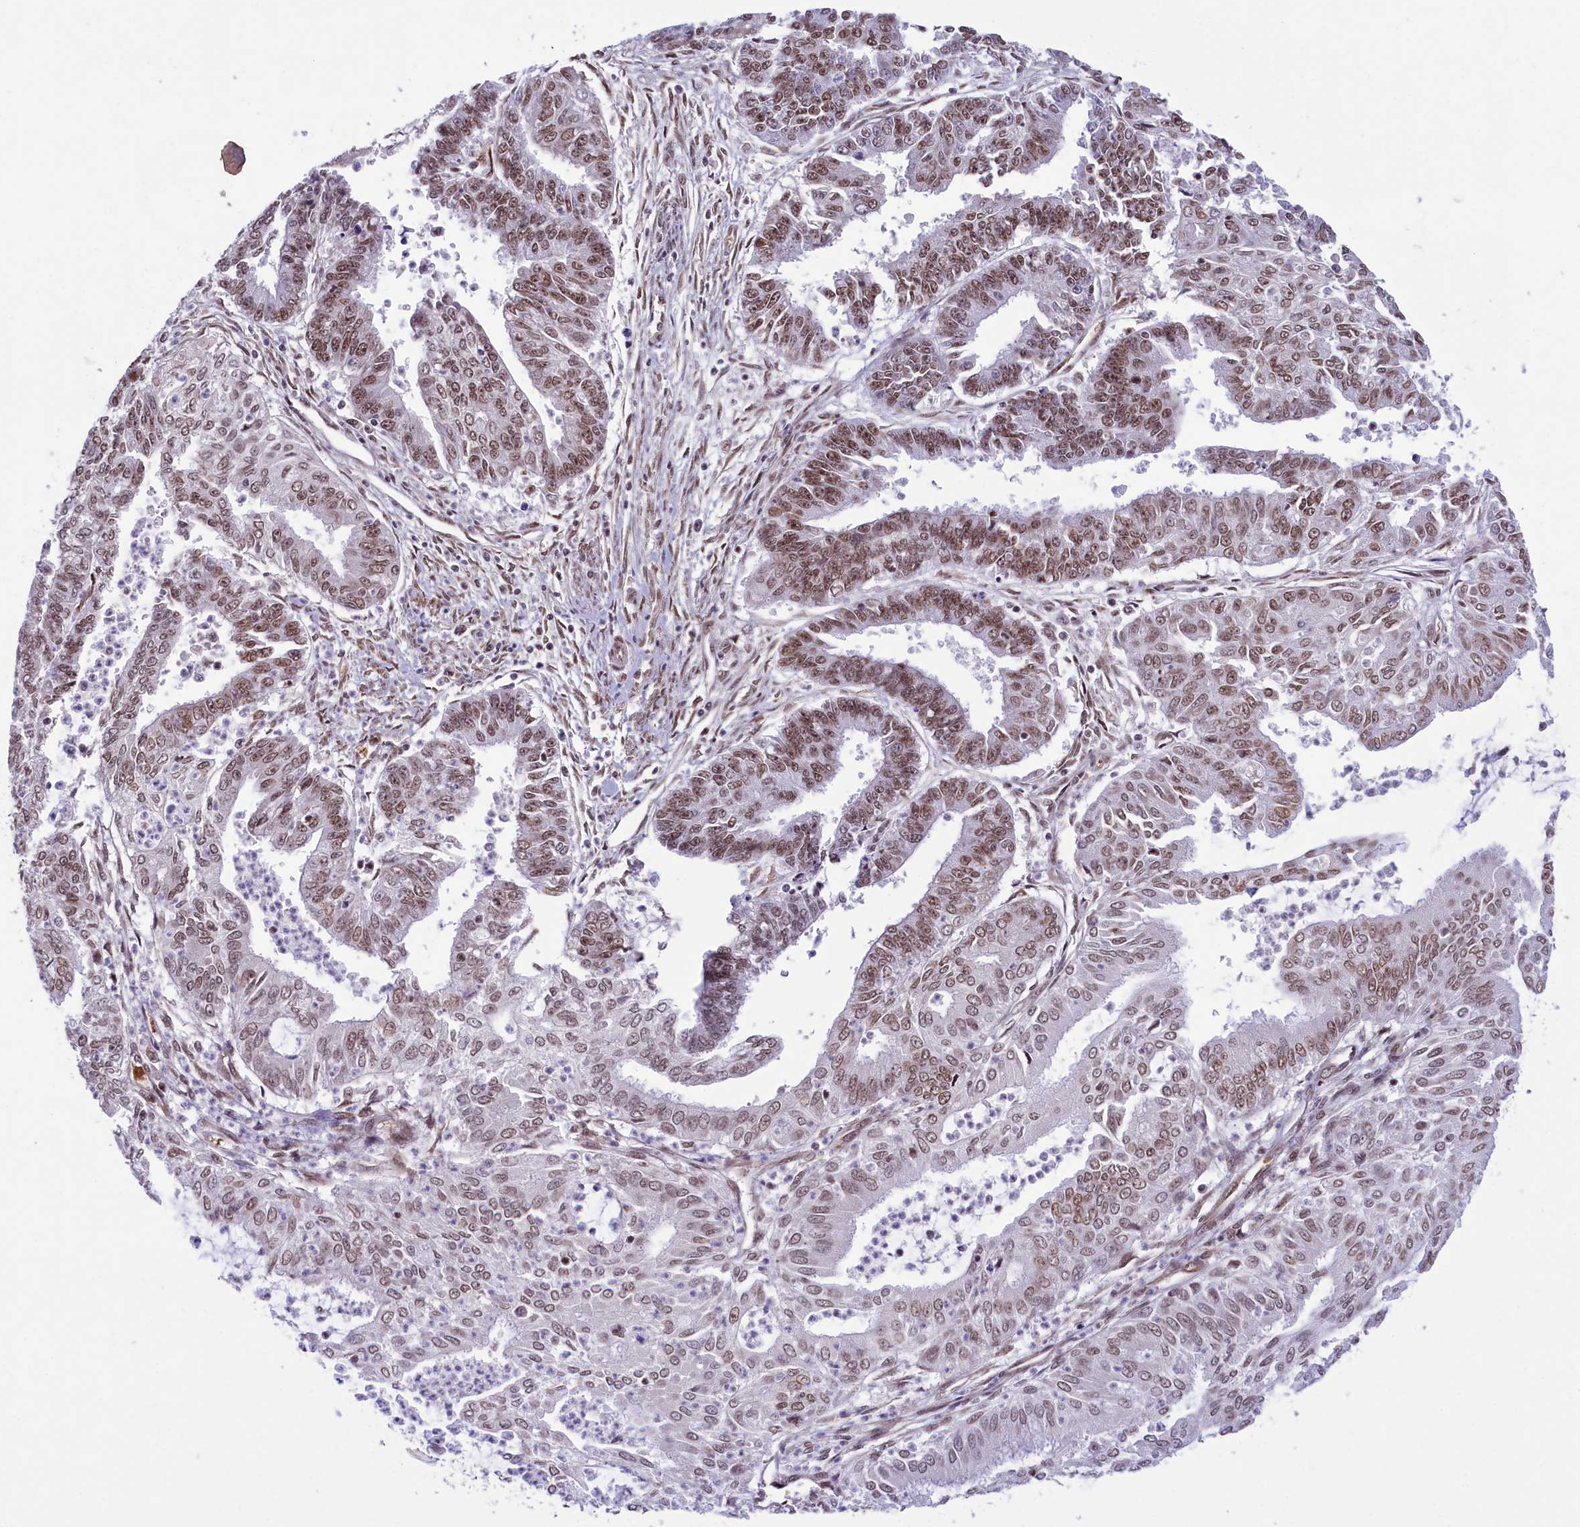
{"staining": {"intensity": "moderate", "quantity": ">75%", "location": "nuclear"}, "tissue": "endometrial cancer", "cell_type": "Tumor cells", "image_type": "cancer", "snomed": [{"axis": "morphology", "description": "Adenocarcinoma, NOS"}, {"axis": "topography", "description": "Endometrium"}], "caption": "Protein expression analysis of human endometrial cancer reveals moderate nuclear staining in approximately >75% of tumor cells.", "gene": "MPHOSPH8", "patient": {"sex": "female", "age": 73}}